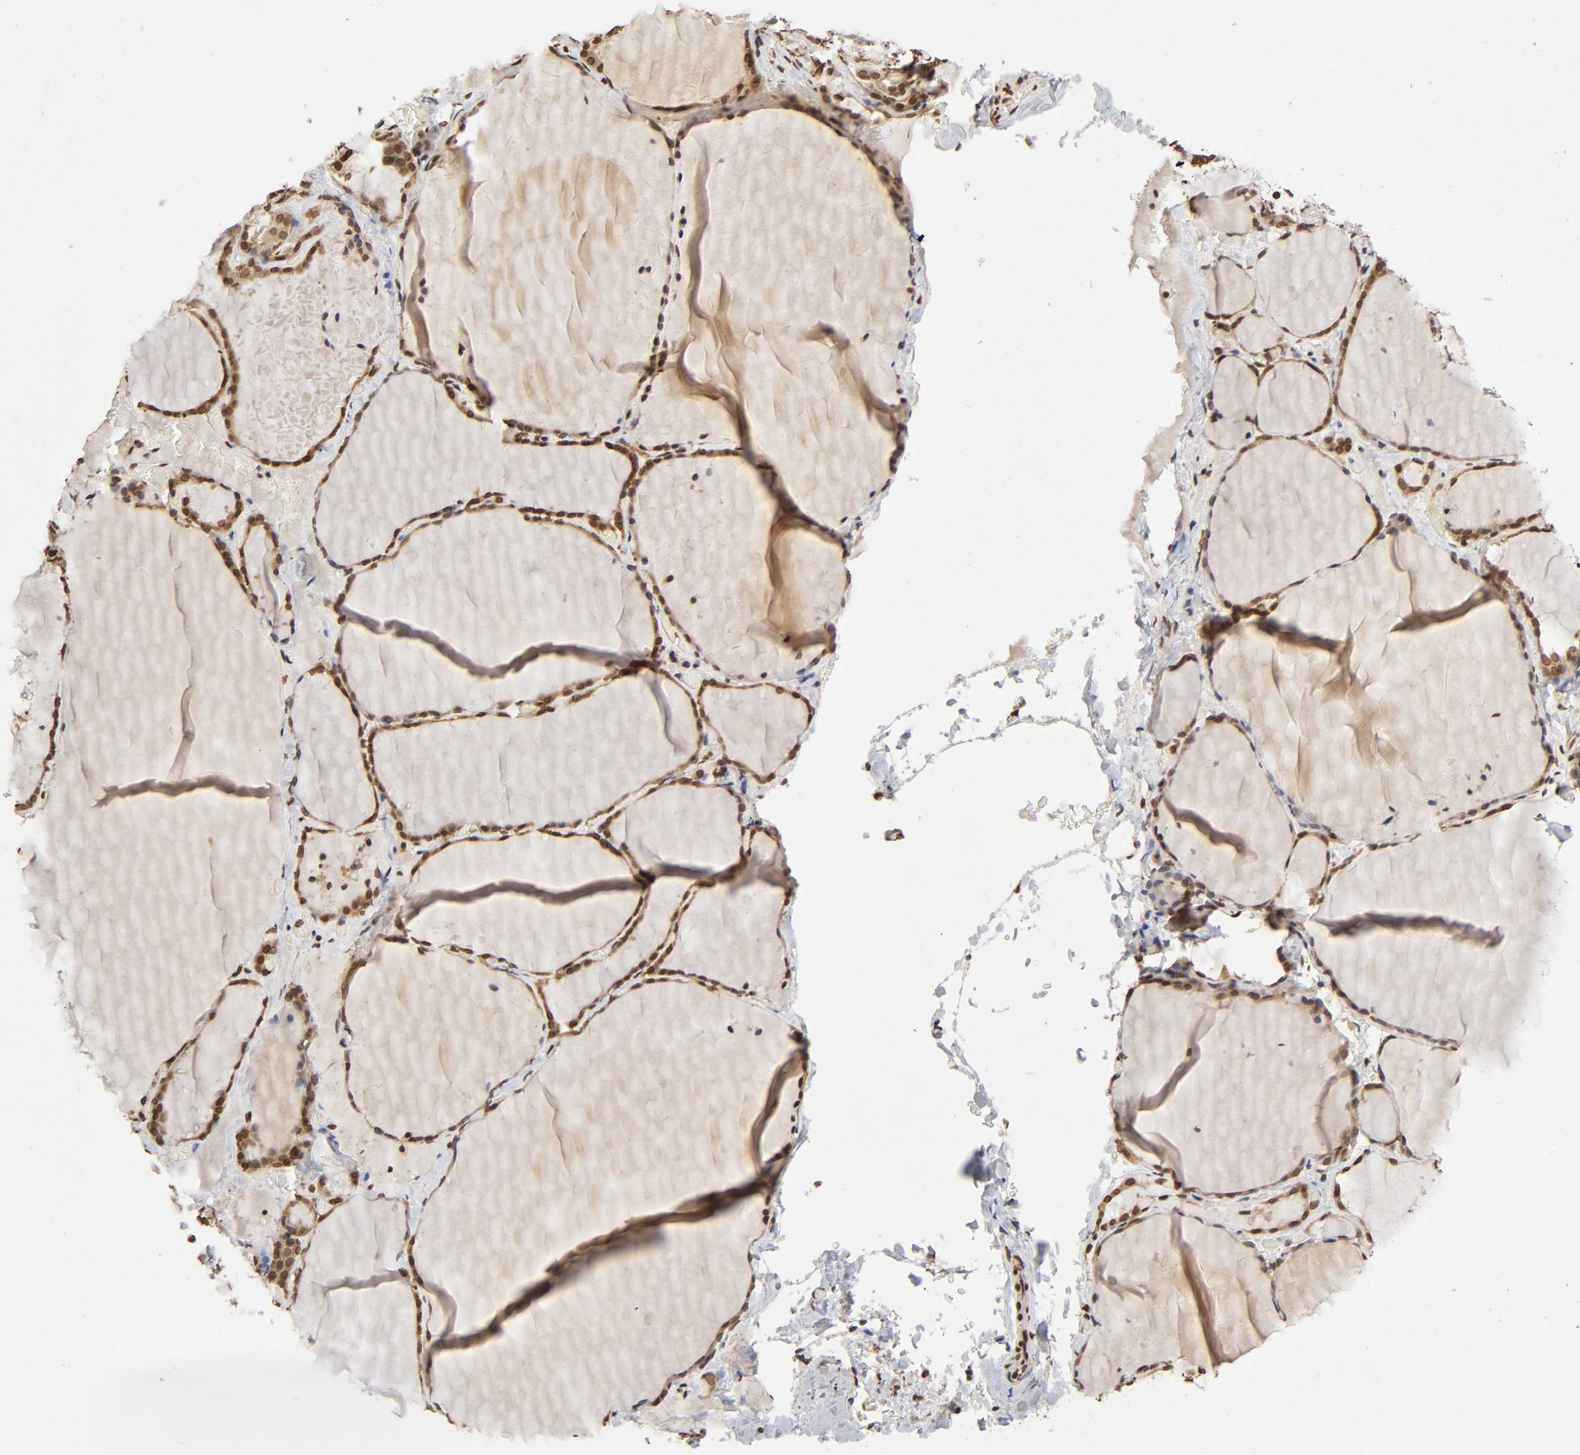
{"staining": {"intensity": "moderate", "quantity": ">75%", "location": "cytoplasmic/membranous,nuclear"}, "tissue": "thyroid gland", "cell_type": "Glandular cells", "image_type": "normal", "snomed": [{"axis": "morphology", "description": "Normal tissue, NOS"}, {"axis": "topography", "description": "Thyroid gland"}], "caption": "Glandular cells reveal medium levels of moderate cytoplasmic/membranous,nuclear positivity in about >75% of cells in benign human thyroid gland.", "gene": "MLLT6", "patient": {"sex": "female", "age": 22}}